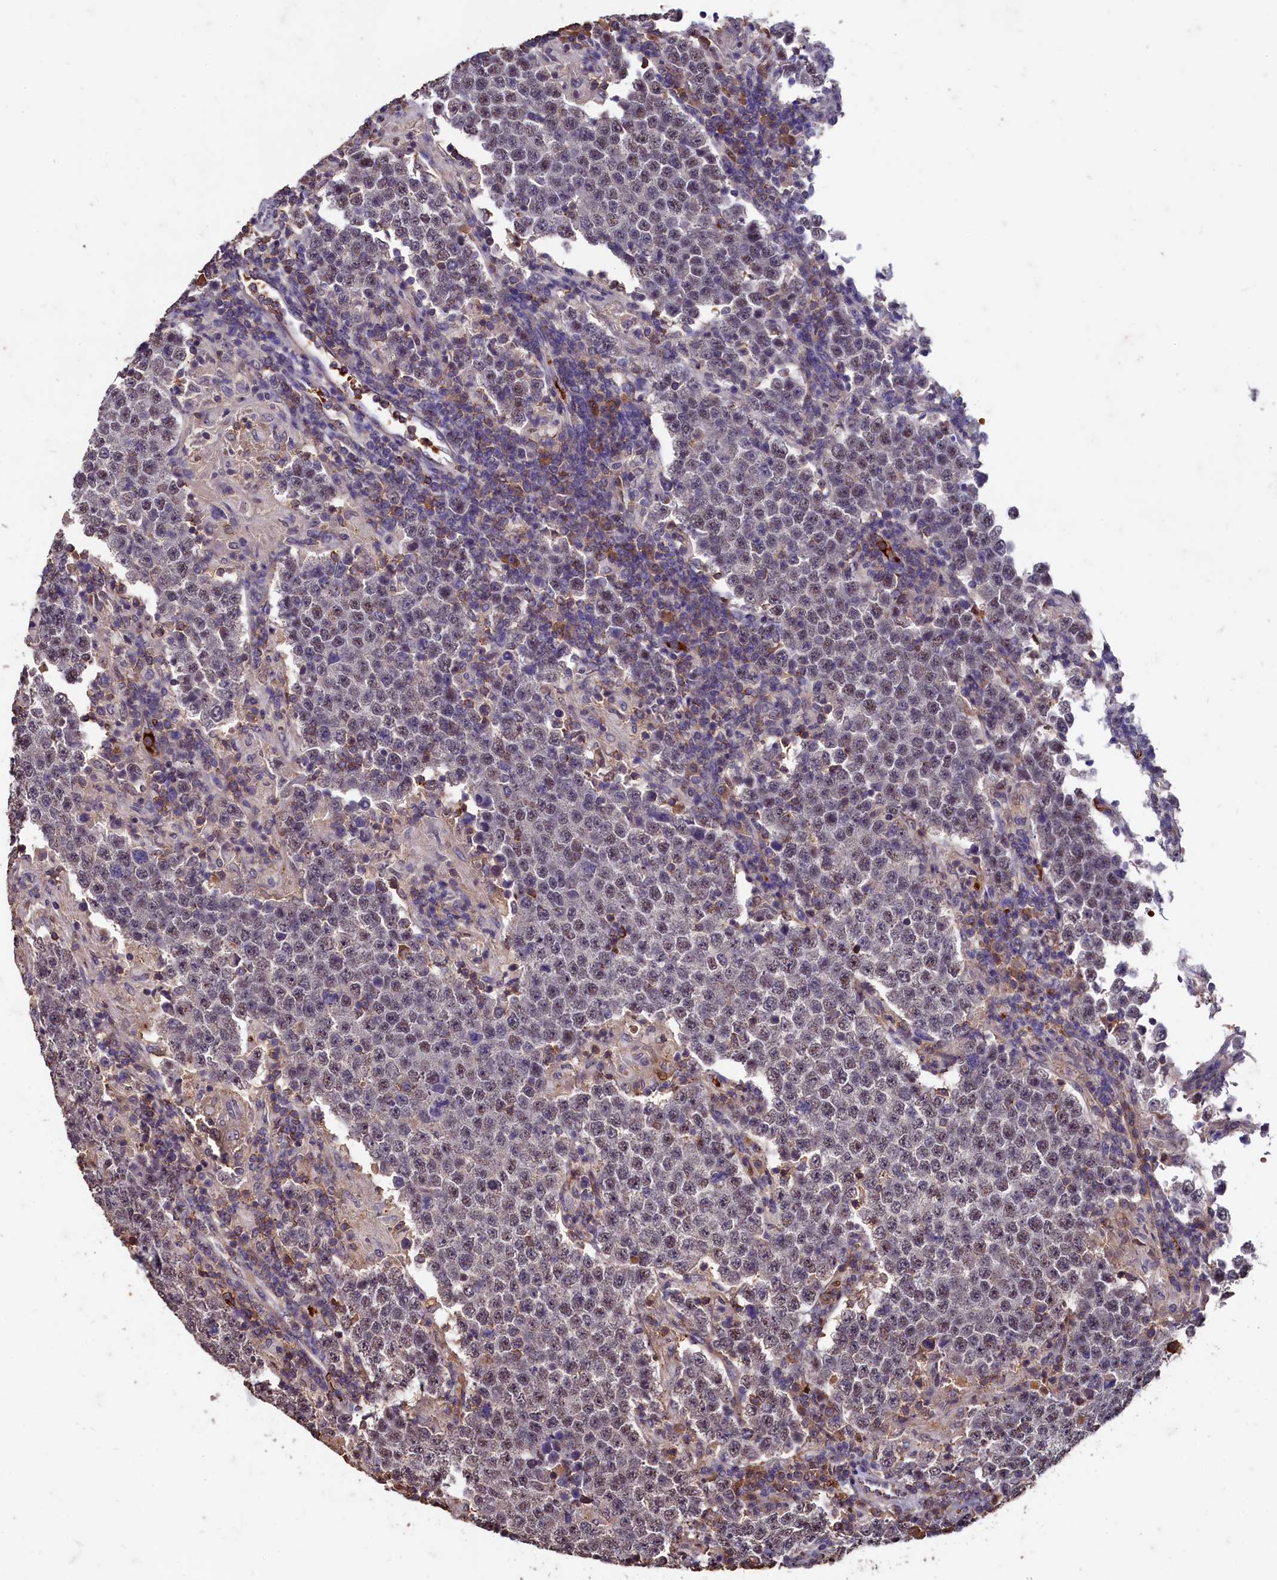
{"staining": {"intensity": "weak", "quantity": "<25%", "location": "nuclear"}, "tissue": "testis cancer", "cell_type": "Tumor cells", "image_type": "cancer", "snomed": [{"axis": "morphology", "description": "Normal tissue, NOS"}, {"axis": "morphology", "description": "Urothelial carcinoma, High grade"}, {"axis": "morphology", "description": "Seminoma, NOS"}, {"axis": "morphology", "description": "Carcinoma, Embryonal, NOS"}, {"axis": "topography", "description": "Urinary bladder"}, {"axis": "topography", "description": "Testis"}], "caption": "A histopathology image of testis cancer (embryonal carcinoma) stained for a protein displays no brown staining in tumor cells.", "gene": "CSTPP1", "patient": {"sex": "male", "age": 41}}